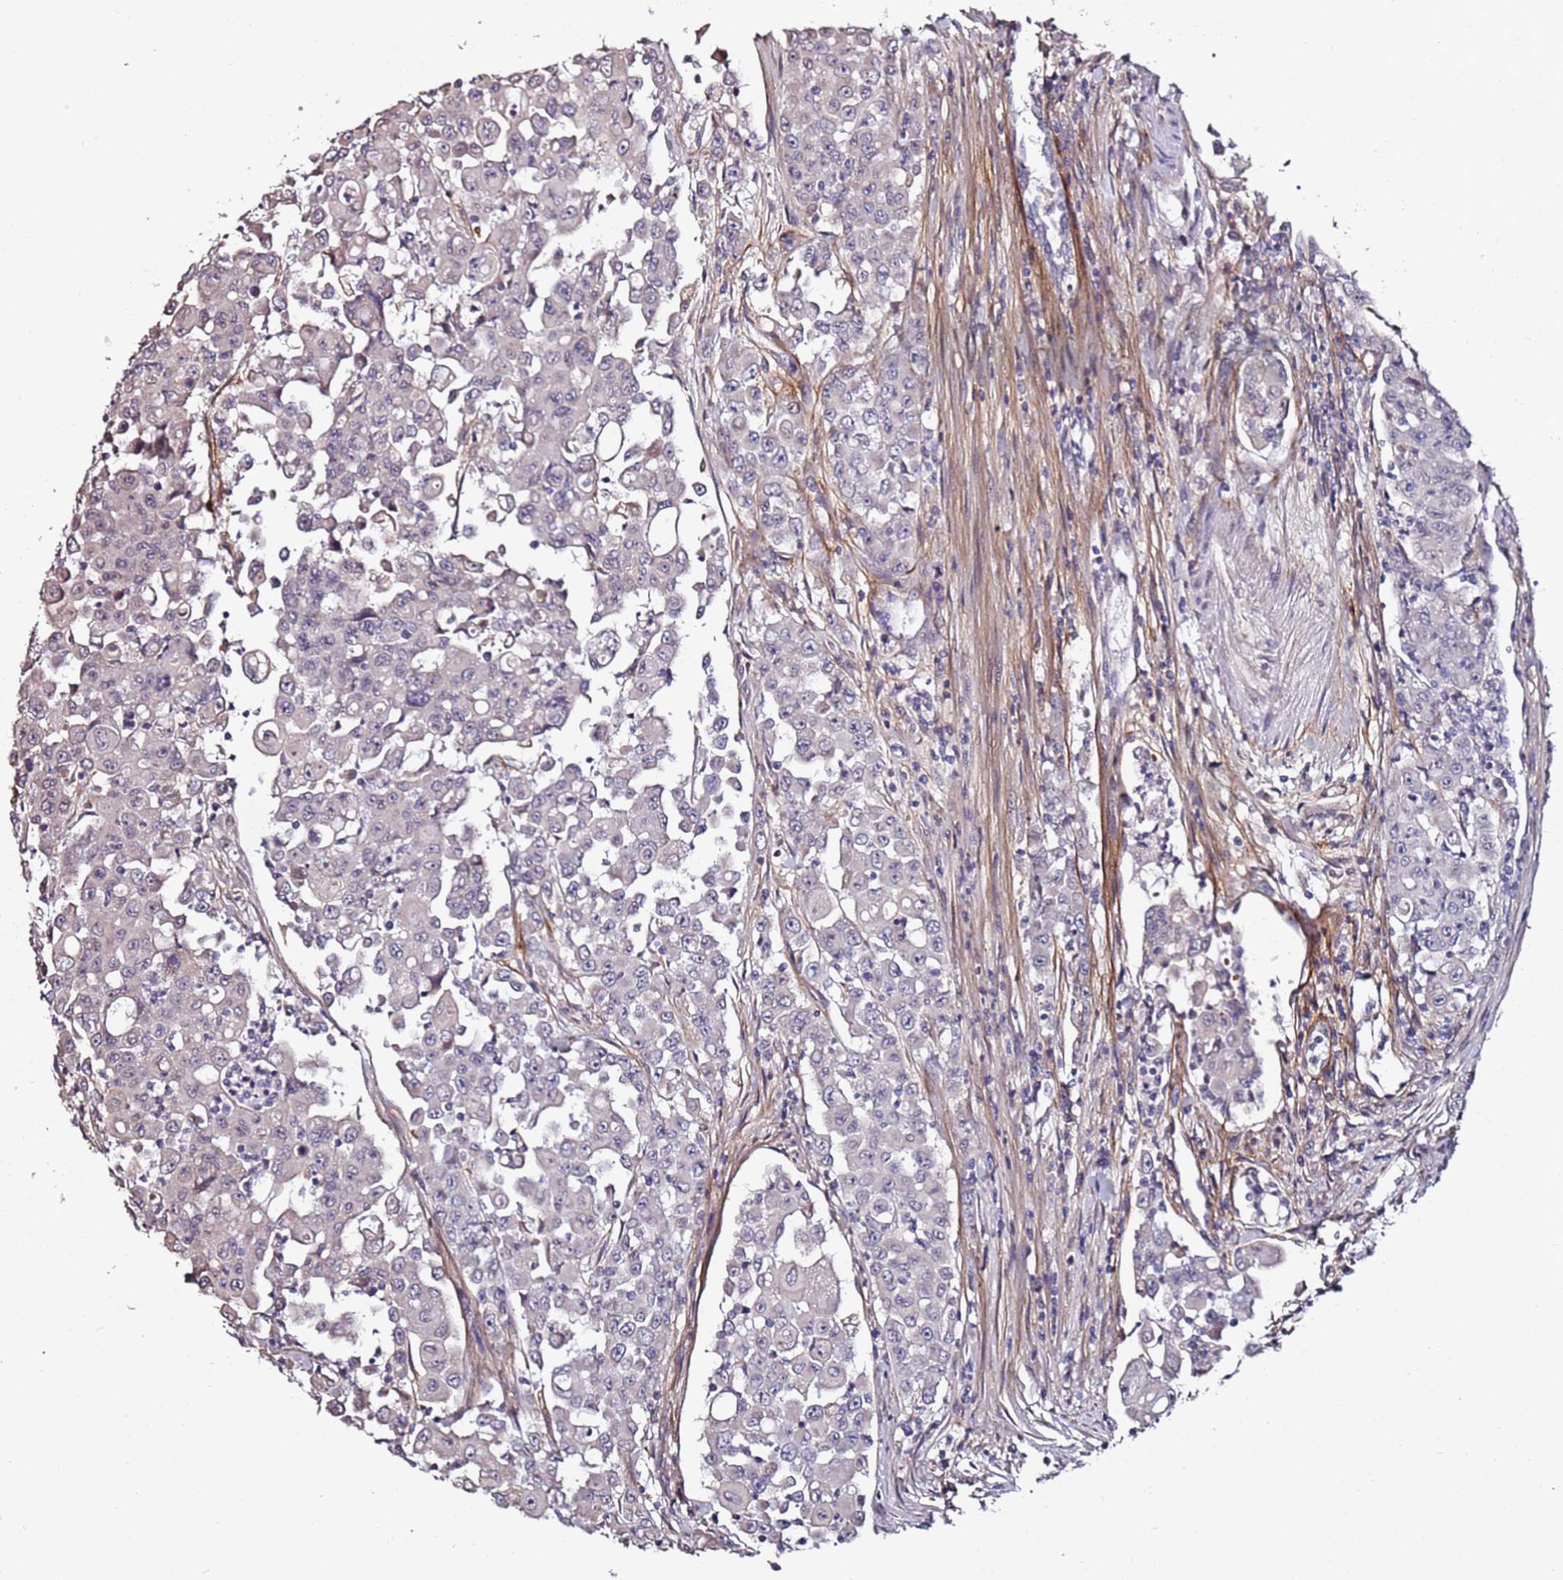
{"staining": {"intensity": "negative", "quantity": "none", "location": "none"}, "tissue": "colorectal cancer", "cell_type": "Tumor cells", "image_type": "cancer", "snomed": [{"axis": "morphology", "description": "Adenocarcinoma, NOS"}, {"axis": "topography", "description": "Colon"}], "caption": "Photomicrograph shows no significant protein staining in tumor cells of colorectal adenocarcinoma.", "gene": "C3orf80", "patient": {"sex": "male", "age": 51}}